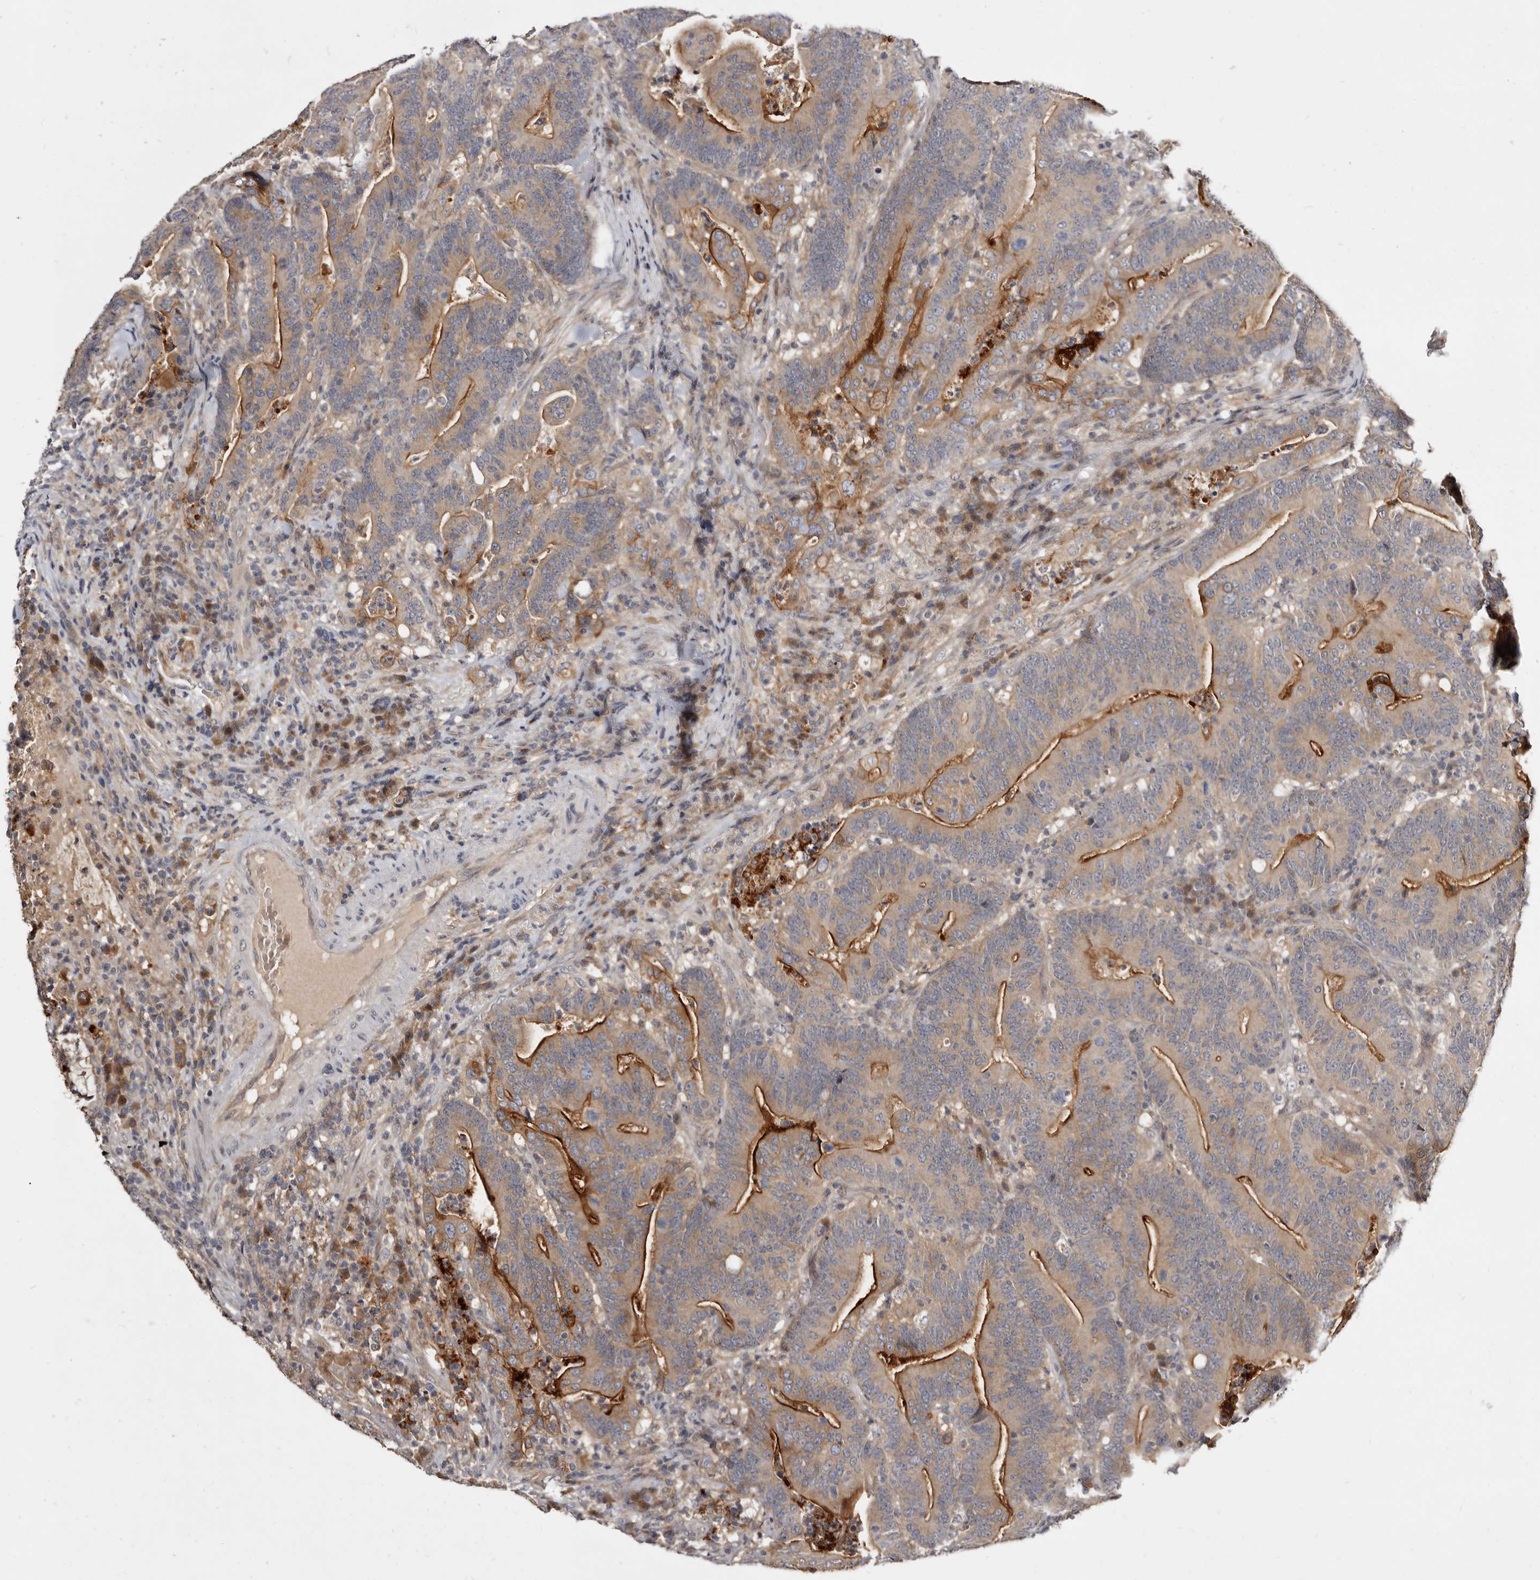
{"staining": {"intensity": "moderate", "quantity": ">75%", "location": "cytoplasmic/membranous"}, "tissue": "colorectal cancer", "cell_type": "Tumor cells", "image_type": "cancer", "snomed": [{"axis": "morphology", "description": "Adenocarcinoma, NOS"}, {"axis": "topography", "description": "Colon"}], "caption": "The histopathology image exhibits a brown stain indicating the presence of a protein in the cytoplasmic/membranous of tumor cells in colorectal cancer (adenocarcinoma).", "gene": "INAVA", "patient": {"sex": "female", "age": 66}}